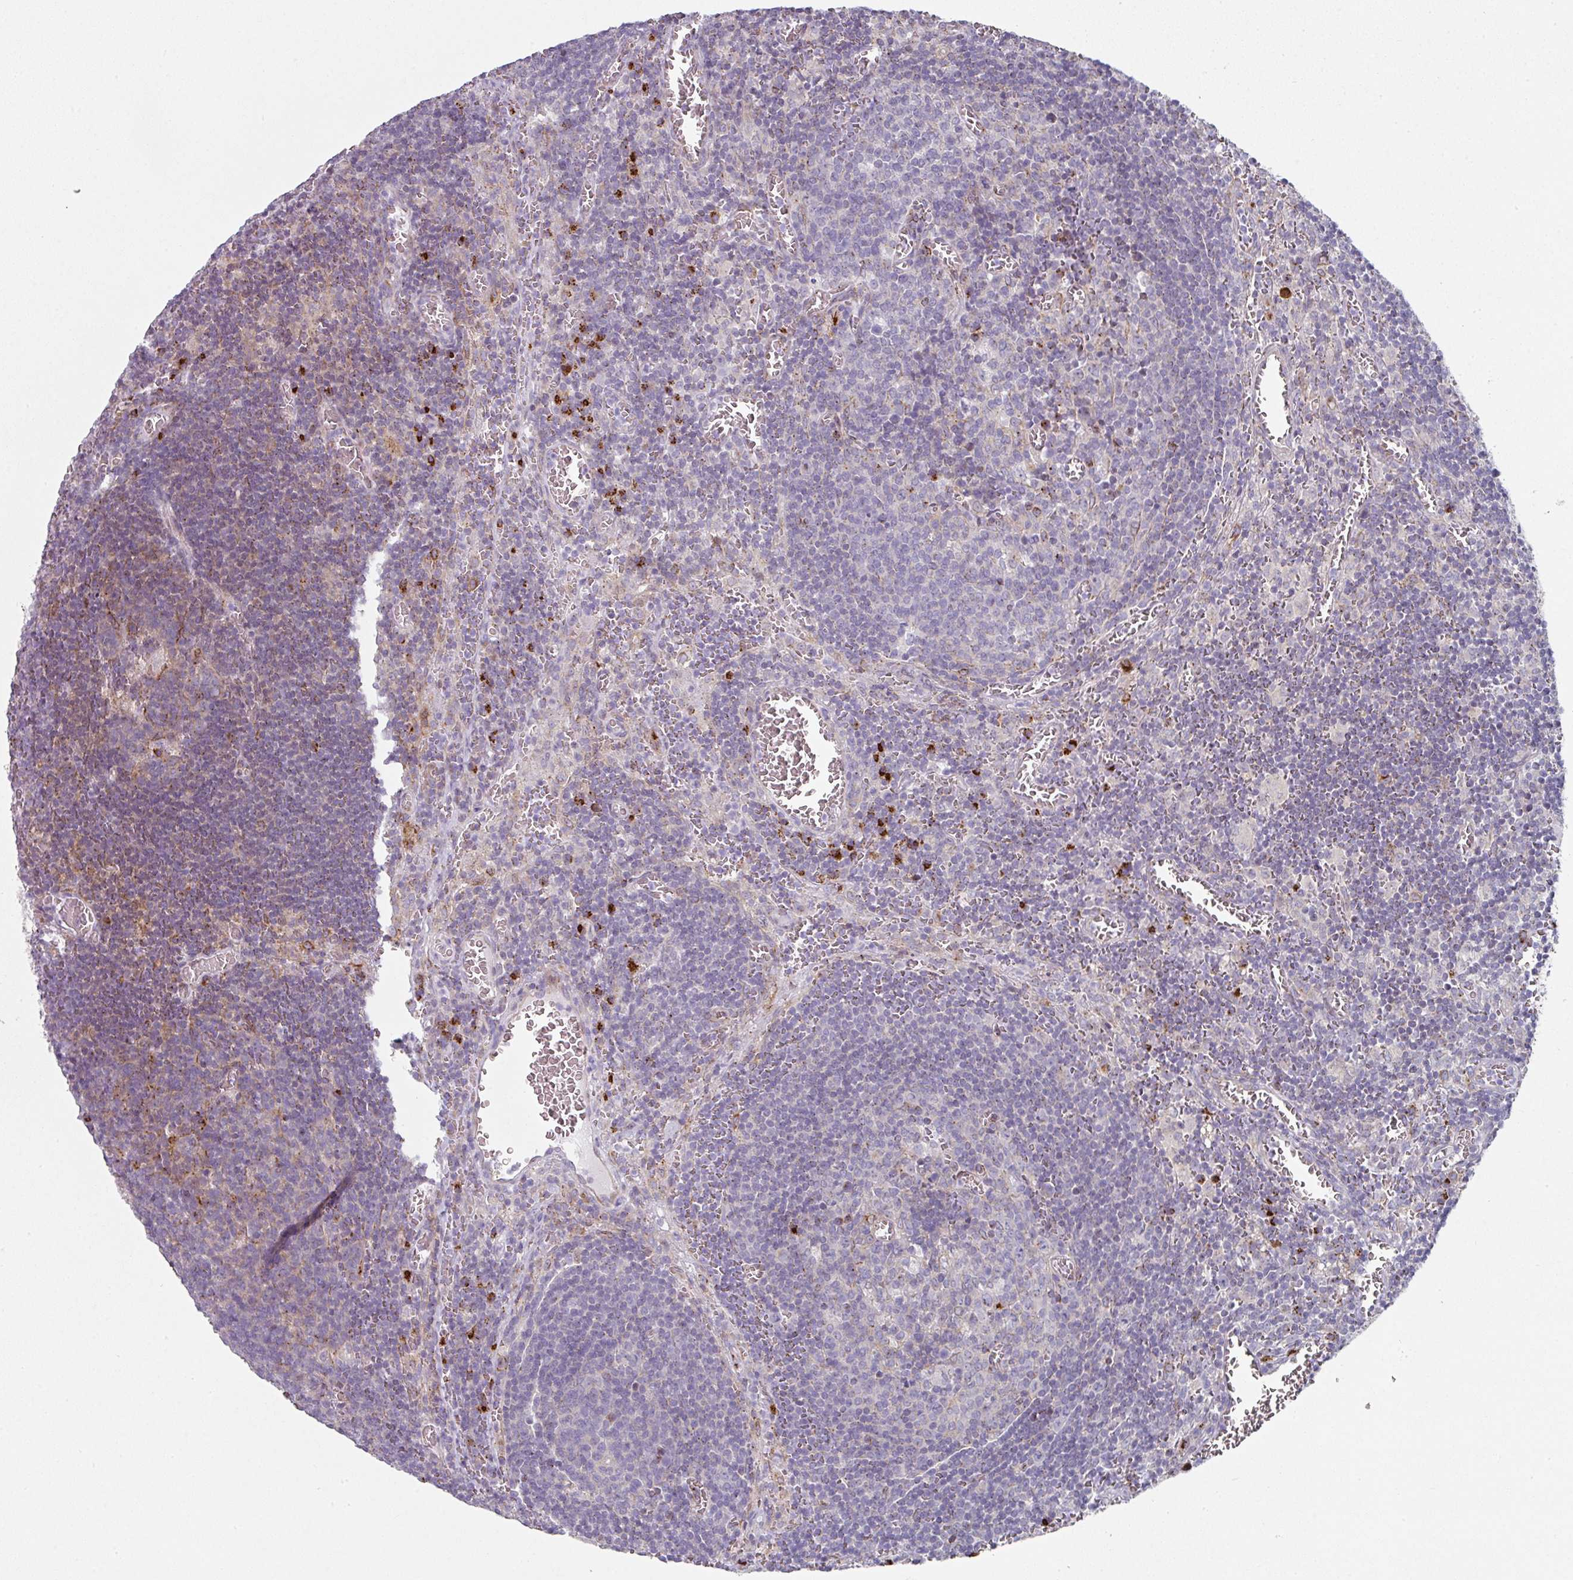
{"staining": {"intensity": "negative", "quantity": "none", "location": "none"}, "tissue": "lymph node", "cell_type": "Germinal center cells", "image_type": "normal", "snomed": [{"axis": "morphology", "description": "Normal tissue, NOS"}, {"axis": "topography", "description": "Lymph node"}], "caption": "The histopathology image reveals no staining of germinal center cells in unremarkable lymph node. (Brightfield microscopy of DAB (3,3'-diaminobenzidine) IHC at high magnification).", "gene": "CCDC85B", "patient": {"sex": "male", "age": 50}}